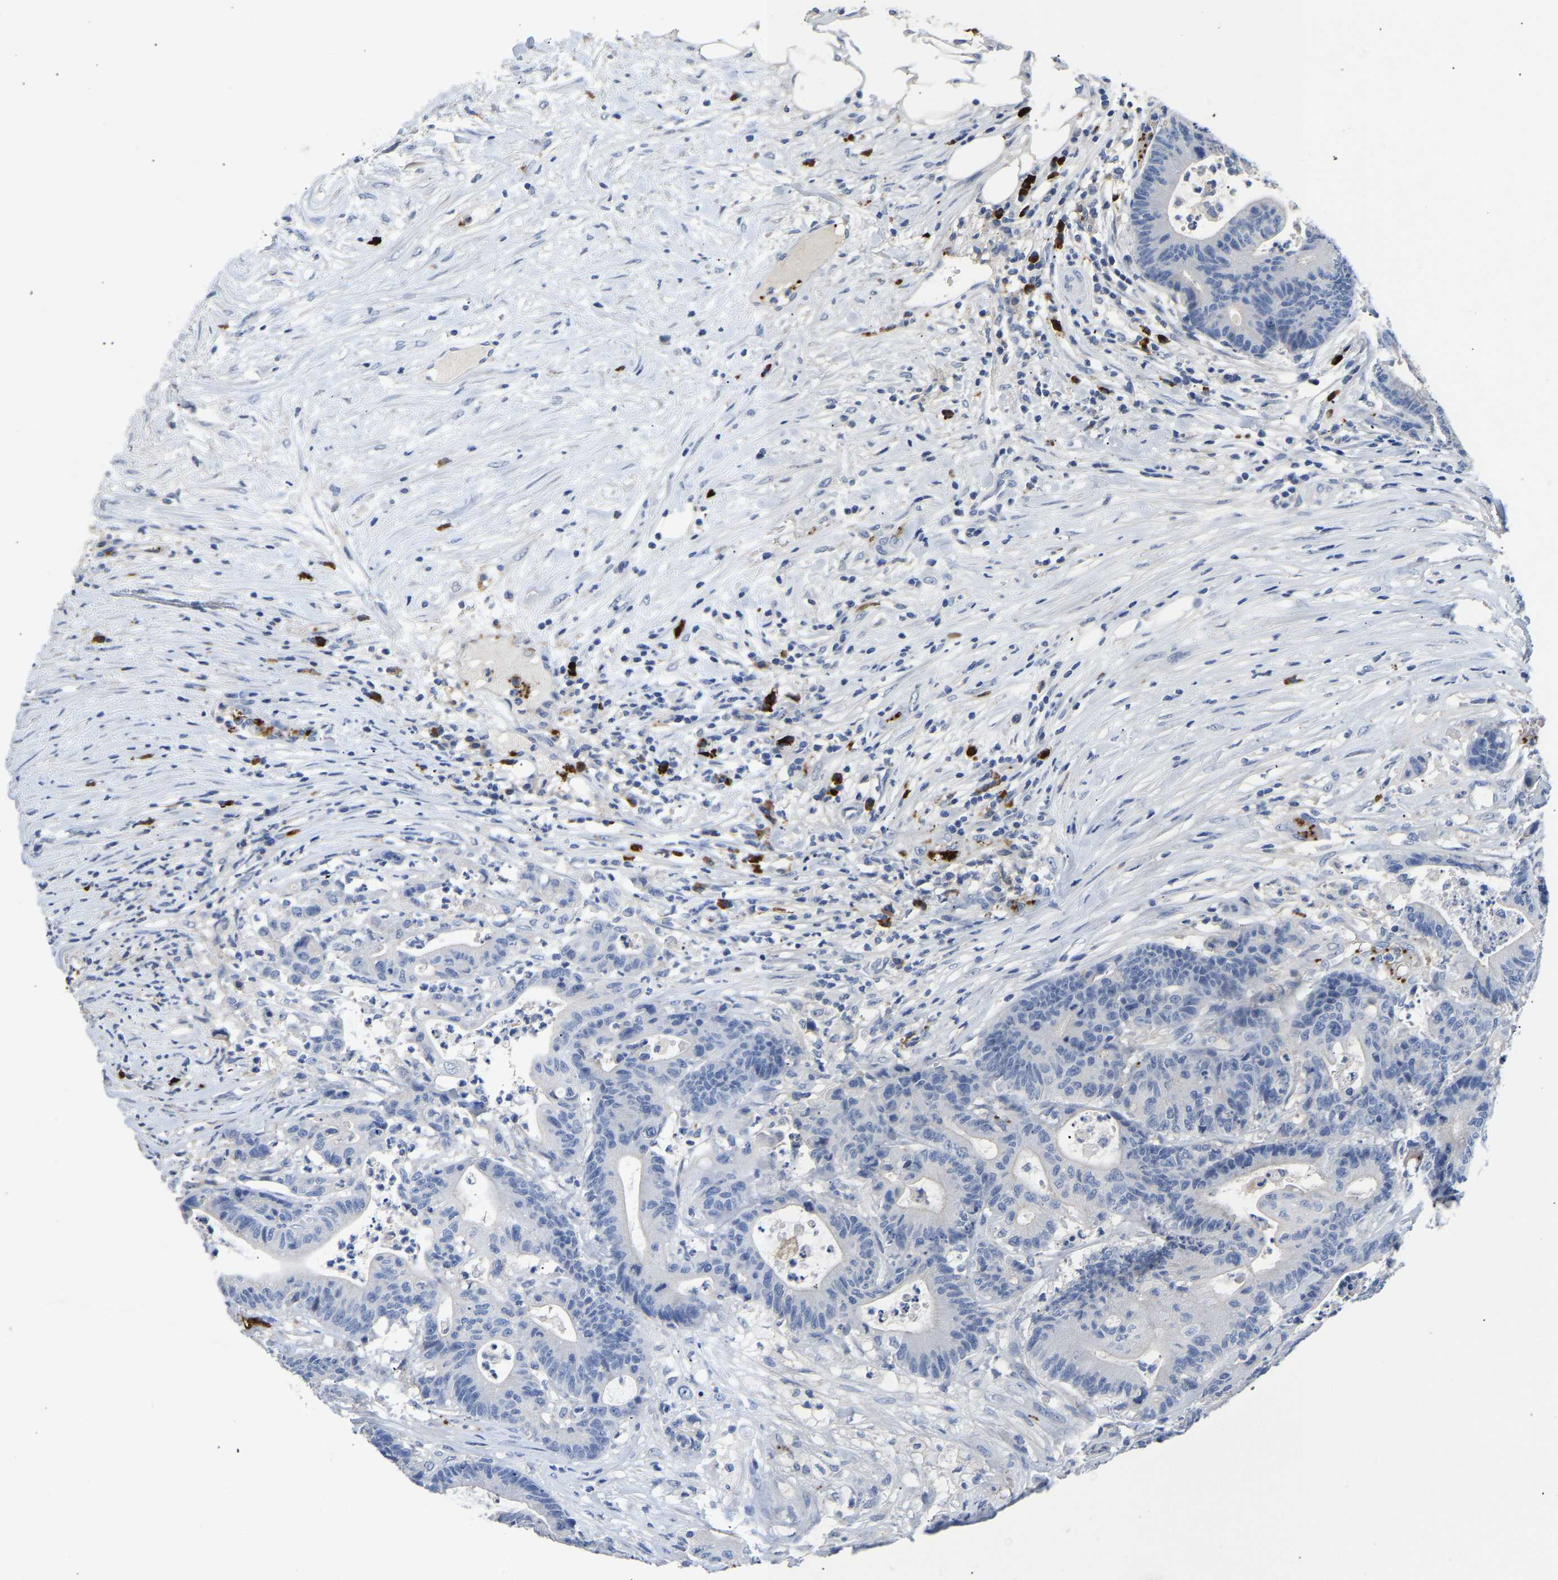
{"staining": {"intensity": "negative", "quantity": "none", "location": "none"}, "tissue": "colorectal cancer", "cell_type": "Tumor cells", "image_type": "cancer", "snomed": [{"axis": "morphology", "description": "Adenocarcinoma, NOS"}, {"axis": "topography", "description": "Colon"}], "caption": "An image of human colorectal cancer (adenocarcinoma) is negative for staining in tumor cells.", "gene": "FGF18", "patient": {"sex": "female", "age": 84}}